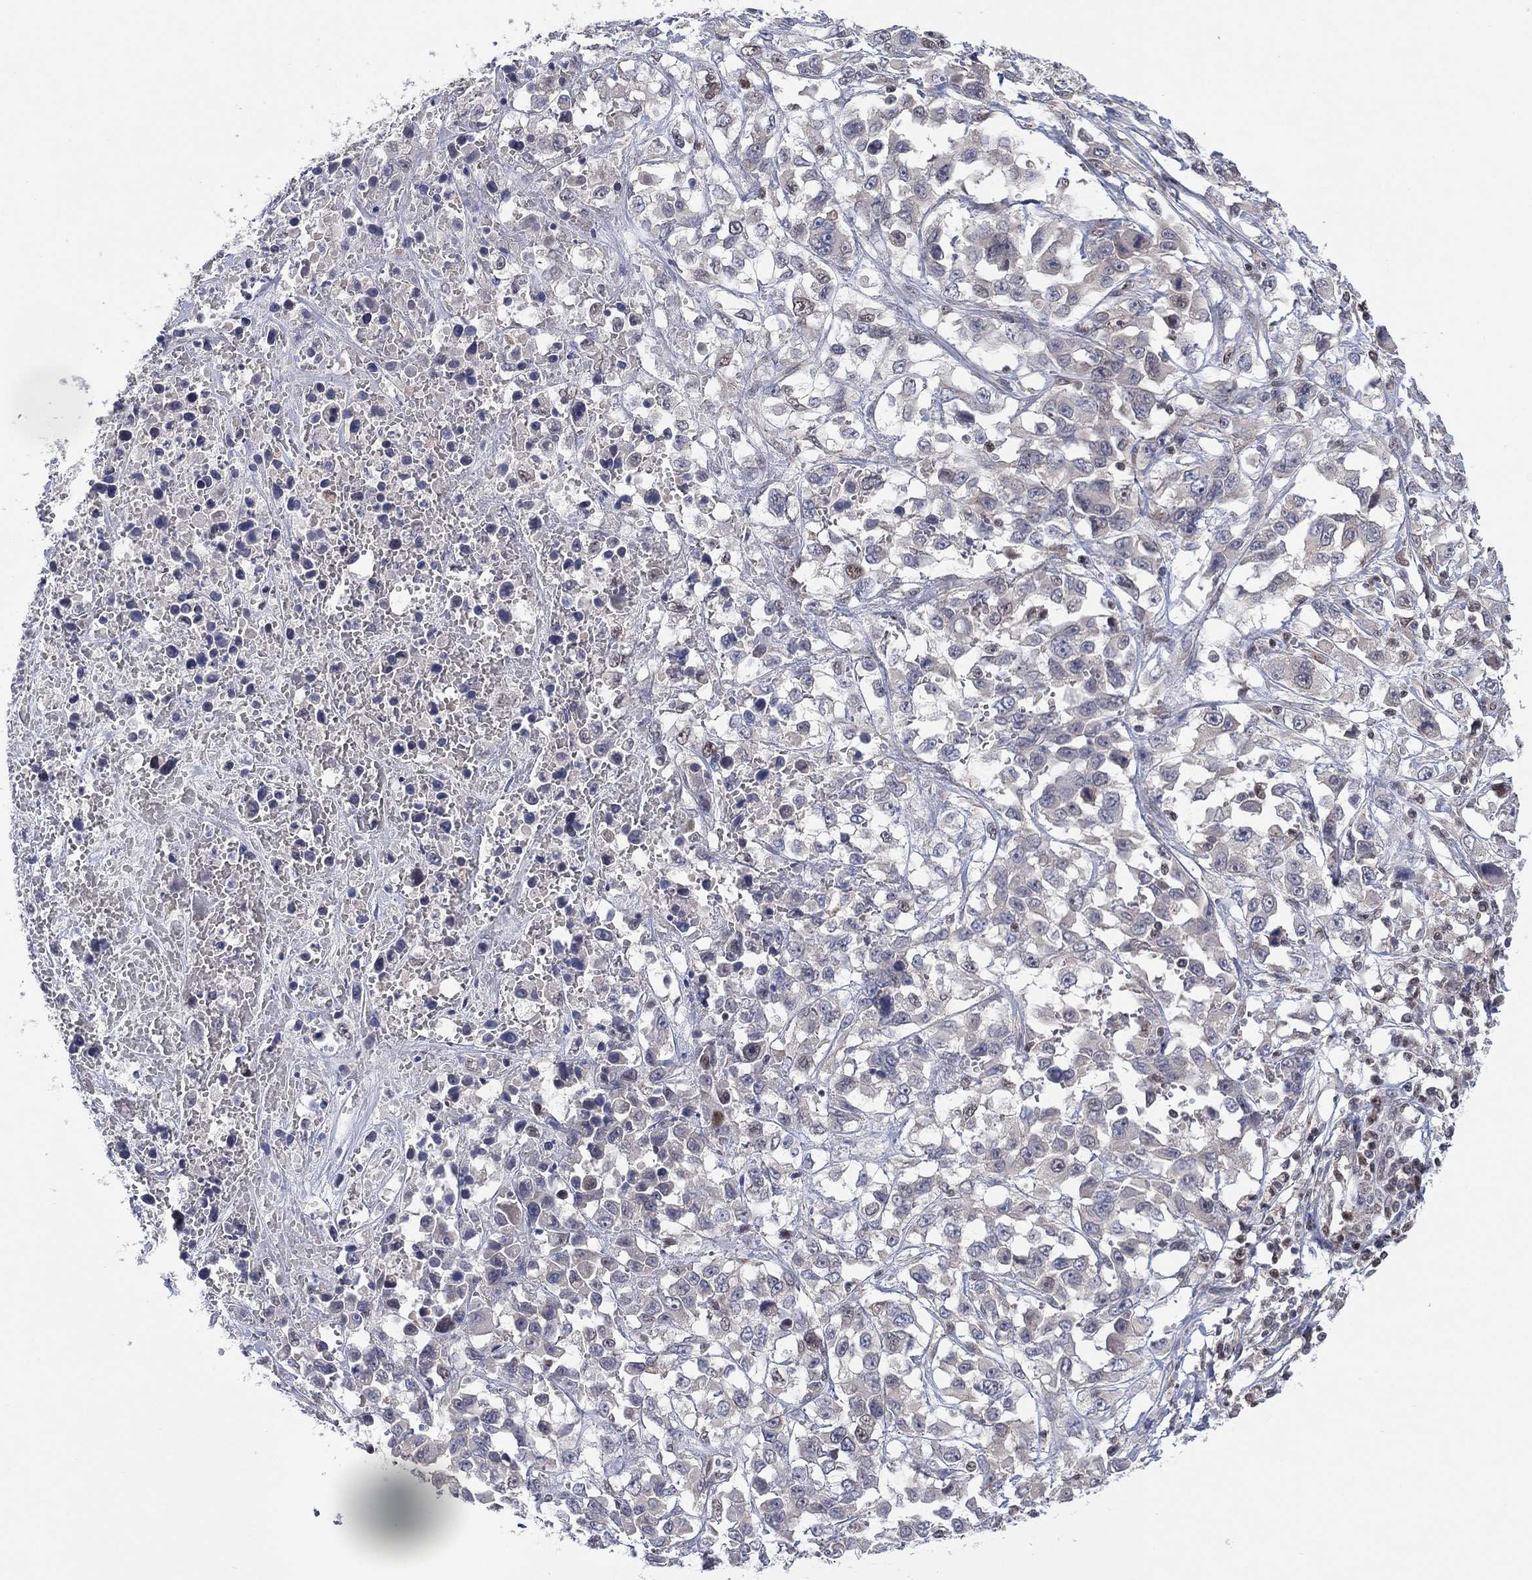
{"staining": {"intensity": "moderate", "quantity": "<25%", "location": "nuclear"}, "tissue": "liver cancer", "cell_type": "Tumor cells", "image_type": "cancer", "snomed": [{"axis": "morphology", "description": "Adenocarcinoma, NOS"}, {"axis": "morphology", "description": "Cholangiocarcinoma"}, {"axis": "topography", "description": "Liver"}], "caption": "There is low levels of moderate nuclear positivity in tumor cells of adenocarcinoma (liver), as demonstrated by immunohistochemical staining (brown color).", "gene": "GSE1", "patient": {"sex": "male", "age": 64}}